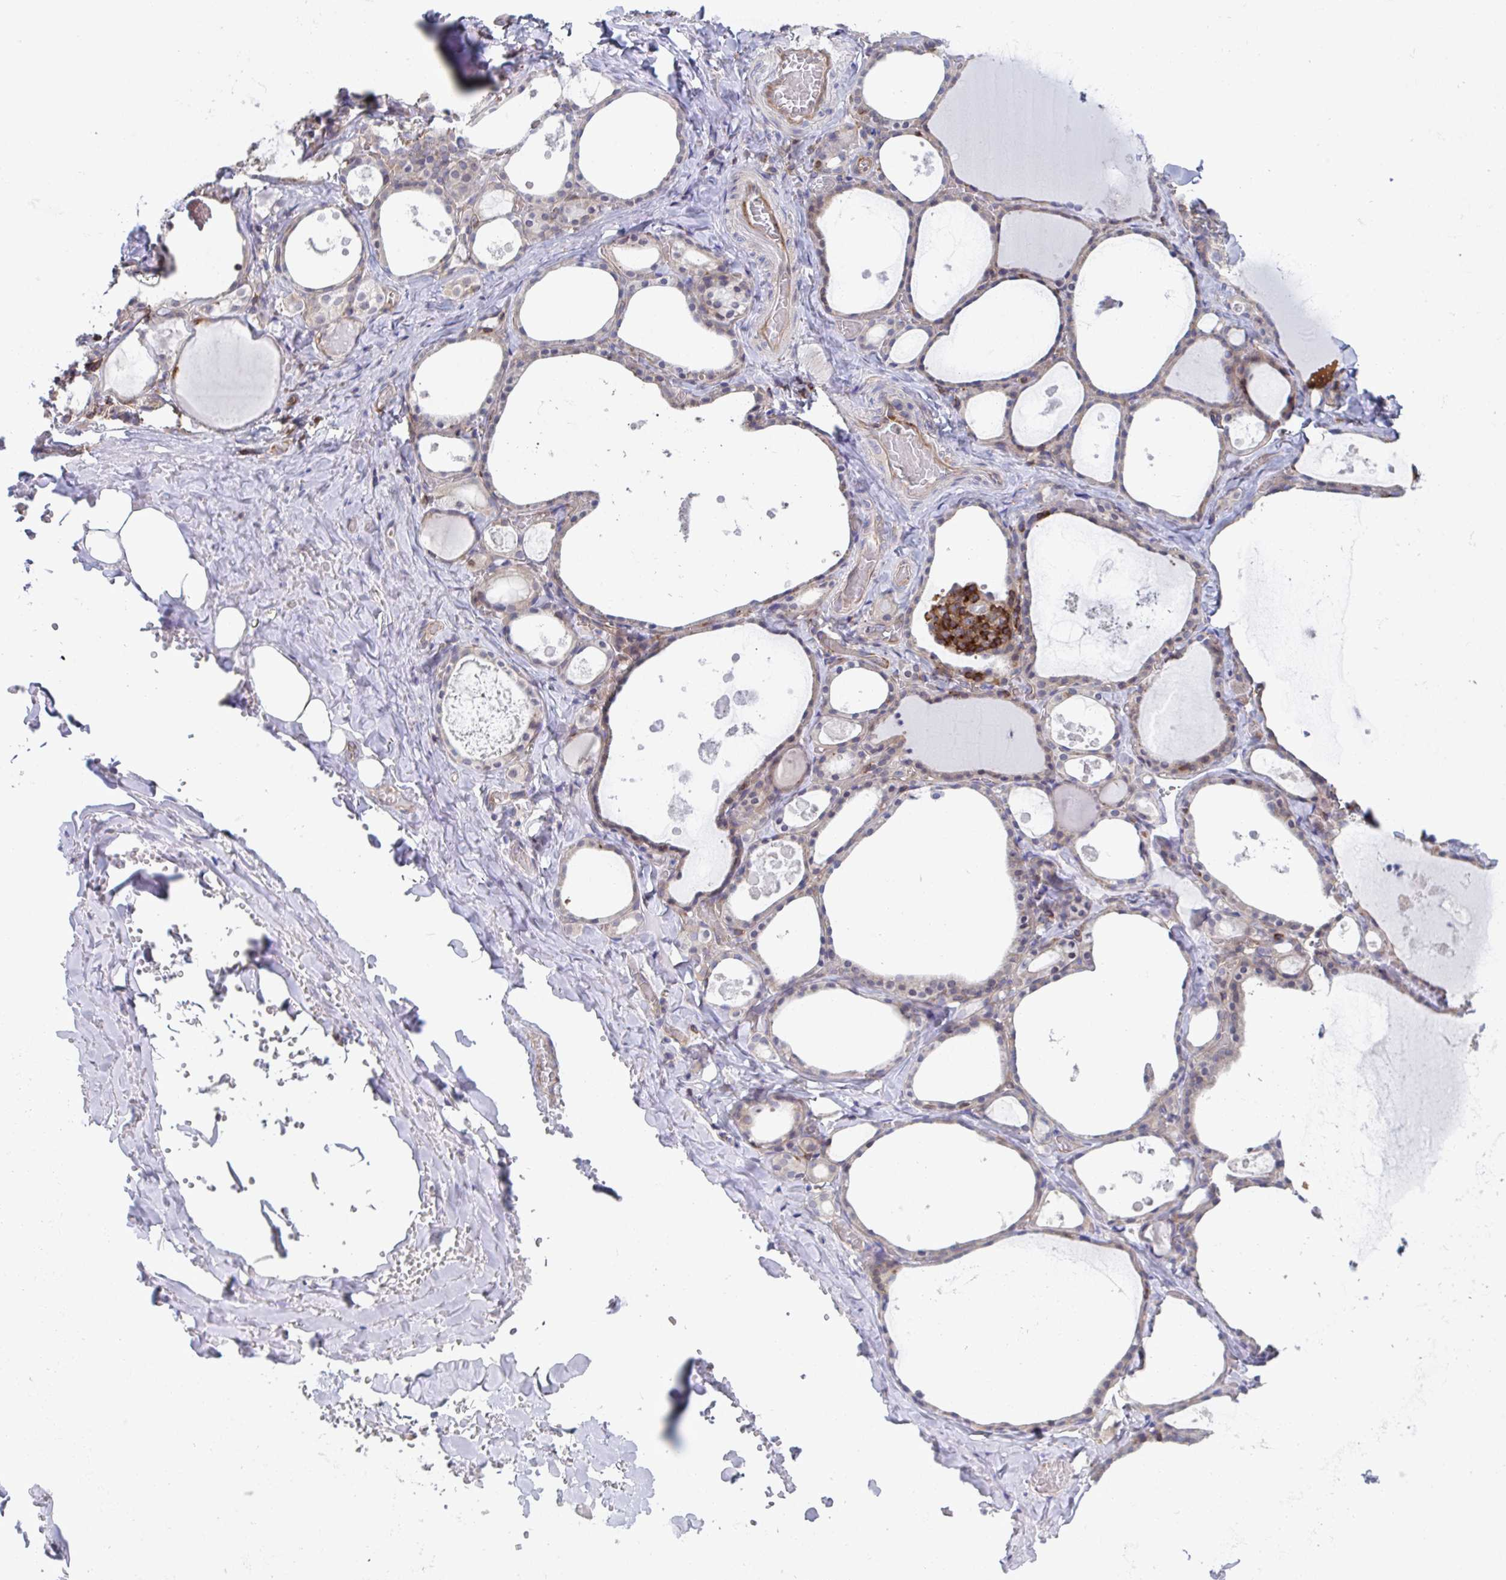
{"staining": {"intensity": "weak", "quantity": "25%-75%", "location": "cytoplasmic/membranous"}, "tissue": "thyroid gland", "cell_type": "Glandular cells", "image_type": "normal", "snomed": [{"axis": "morphology", "description": "Normal tissue, NOS"}, {"axis": "topography", "description": "Thyroid gland"}], "caption": "IHC image of normal human thyroid gland stained for a protein (brown), which reveals low levels of weak cytoplasmic/membranous positivity in approximately 25%-75% of glandular cells.", "gene": "WNK1", "patient": {"sex": "male", "age": 56}}